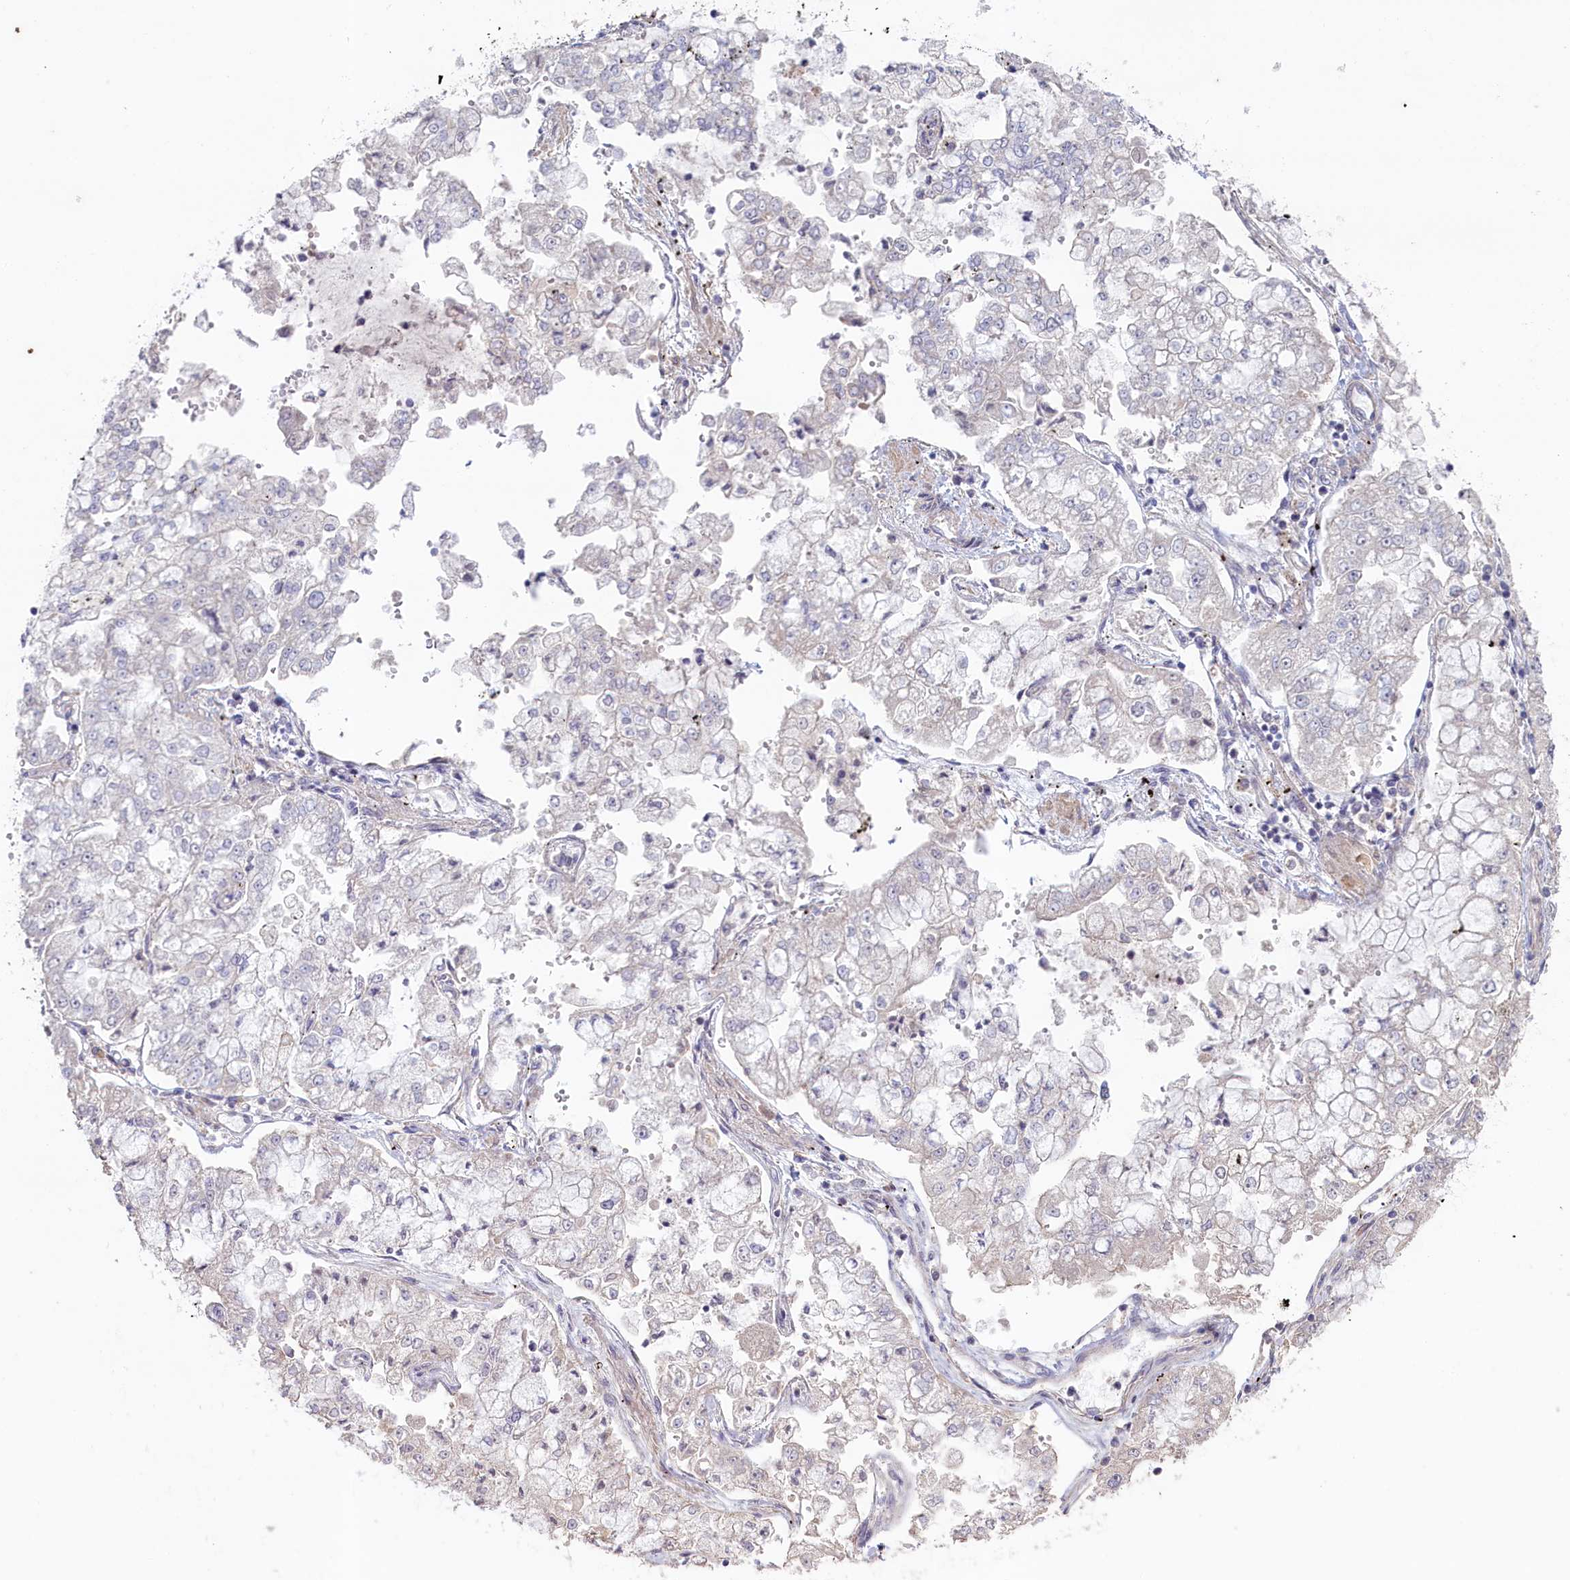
{"staining": {"intensity": "negative", "quantity": "none", "location": "none"}, "tissue": "stomach cancer", "cell_type": "Tumor cells", "image_type": "cancer", "snomed": [{"axis": "morphology", "description": "Adenocarcinoma, NOS"}, {"axis": "topography", "description": "Stomach"}], "caption": "Immunohistochemical staining of stomach cancer (adenocarcinoma) reveals no significant staining in tumor cells.", "gene": "ATF7IP2", "patient": {"sex": "male", "age": 76}}